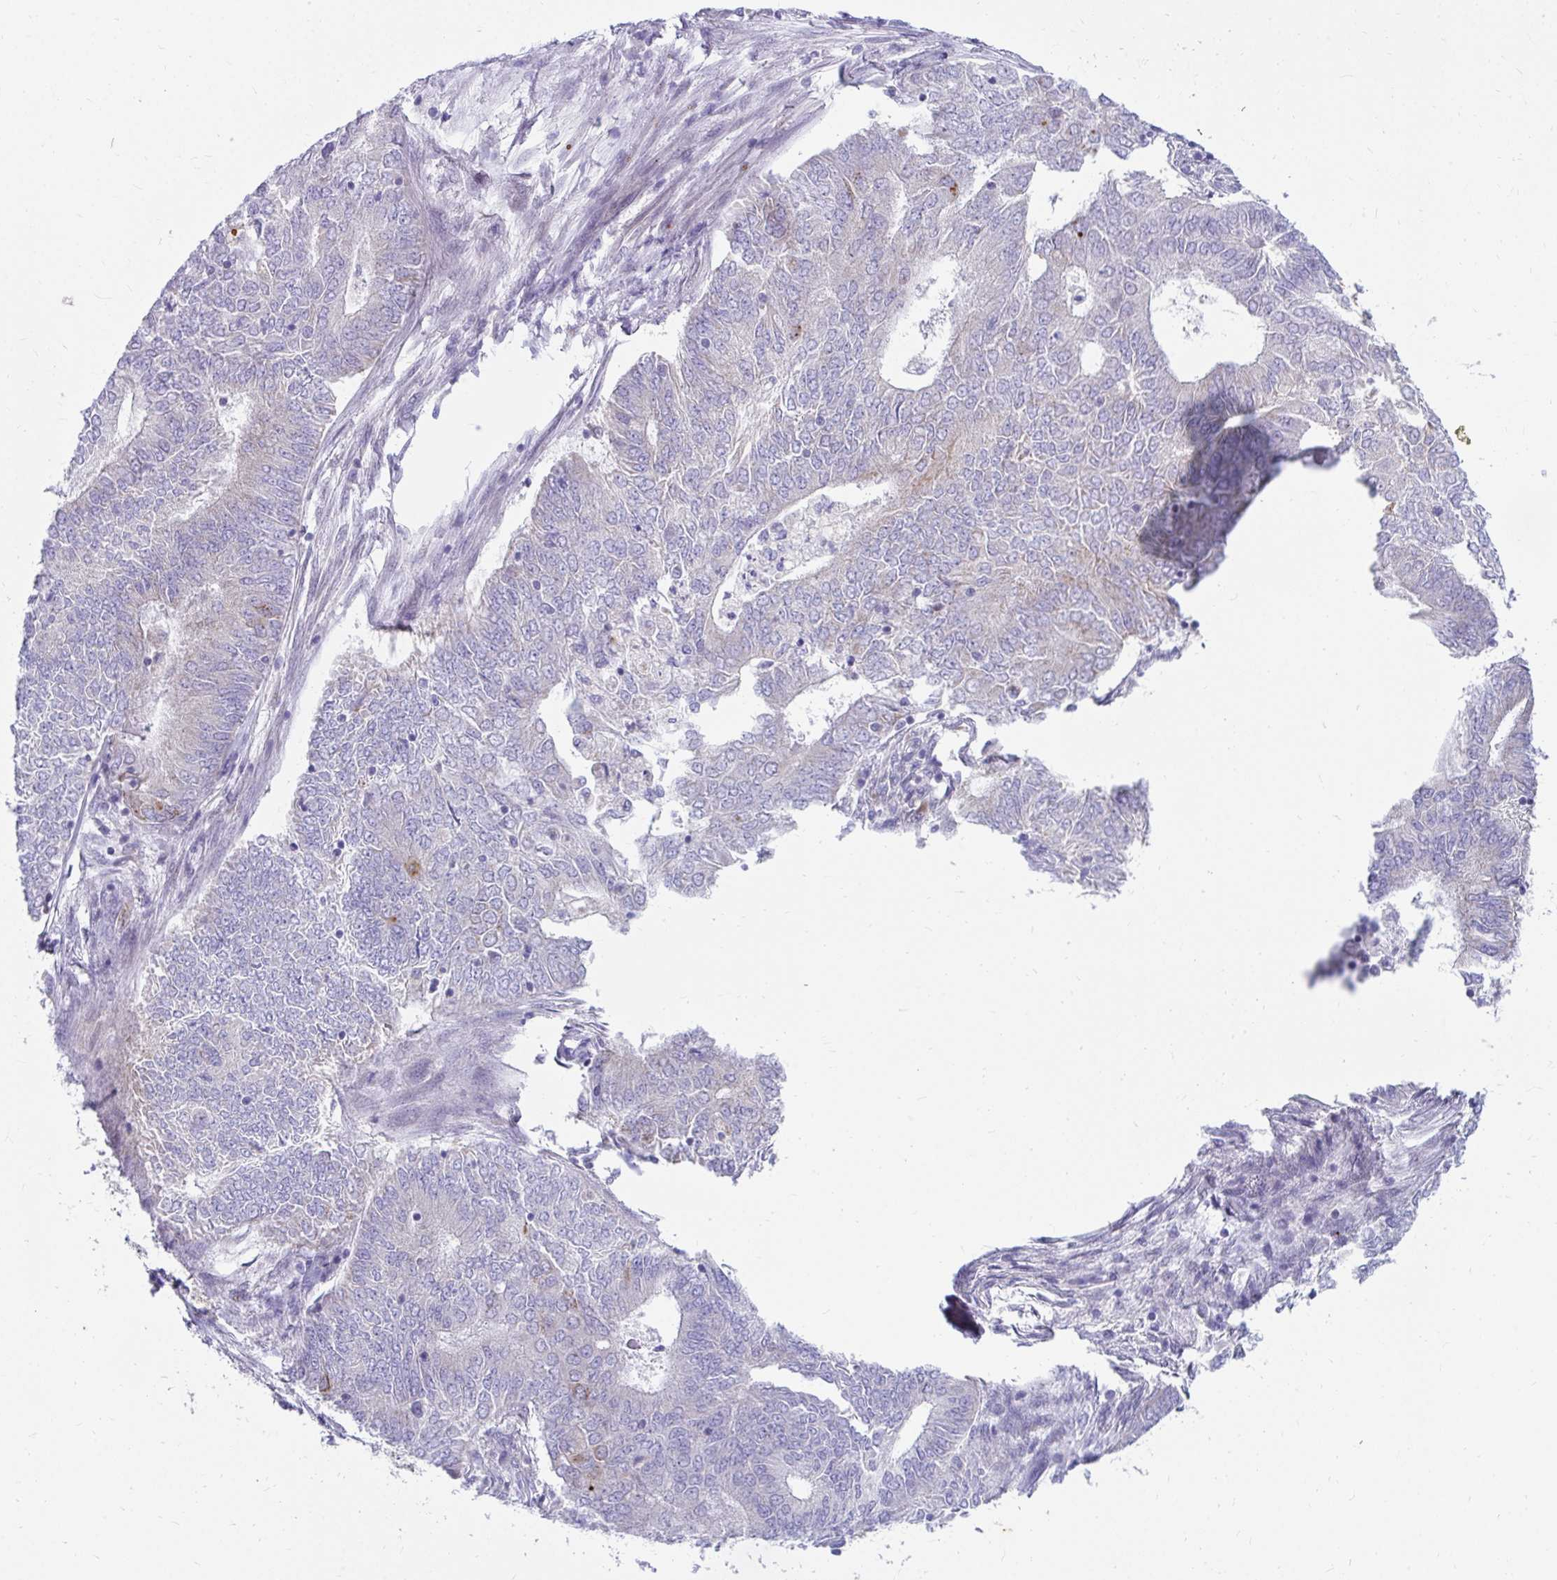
{"staining": {"intensity": "moderate", "quantity": "<25%", "location": "cytoplasmic/membranous"}, "tissue": "endometrial cancer", "cell_type": "Tumor cells", "image_type": "cancer", "snomed": [{"axis": "morphology", "description": "Adenocarcinoma, NOS"}, {"axis": "topography", "description": "Endometrium"}], "caption": "Human endometrial adenocarcinoma stained for a protein (brown) demonstrates moderate cytoplasmic/membranous positive expression in approximately <25% of tumor cells.", "gene": "EXOC5", "patient": {"sex": "female", "age": 62}}